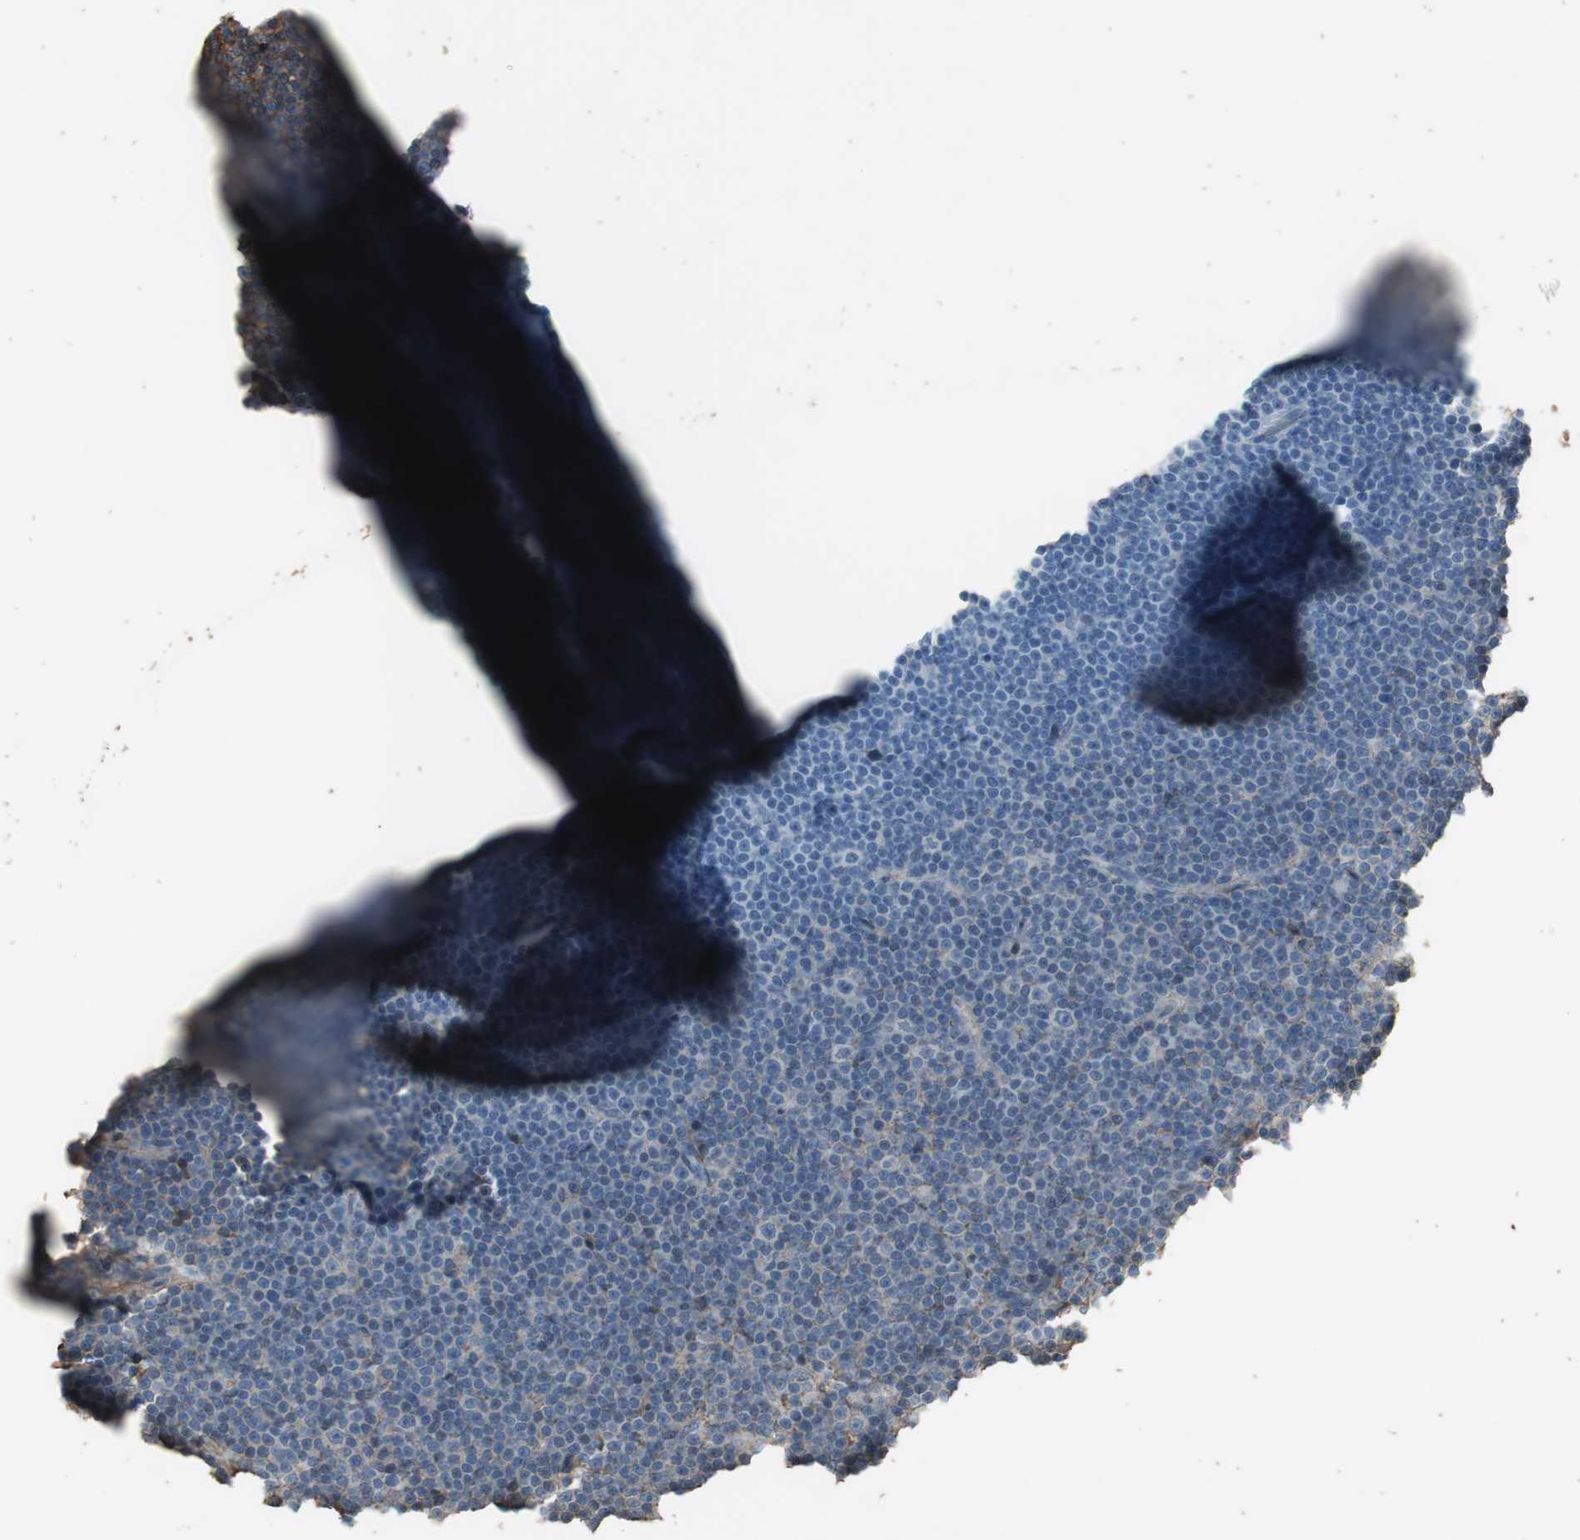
{"staining": {"intensity": "negative", "quantity": "none", "location": "none"}, "tissue": "lymphoma", "cell_type": "Tumor cells", "image_type": "cancer", "snomed": [{"axis": "morphology", "description": "Malignant lymphoma, non-Hodgkin's type, Low grade"}, {"axis": "topography", "description": "Lymph node"}], "caption": "DAB (3,3'-diaminobenzidine) immunohistochemical staining of low-grade malignant lymphoma, non-Hodgkin's type reveals no significant positivity in tumor cells. Brightfield microscopy of immunohistochemistry (IHC) stained with DAB (3,3'-diaminobenzidine) (brown) and hematoxylin (blue), captured at high magnification.", "gene": "MMP14", "patient": {"sex": "female", "age": 67}}